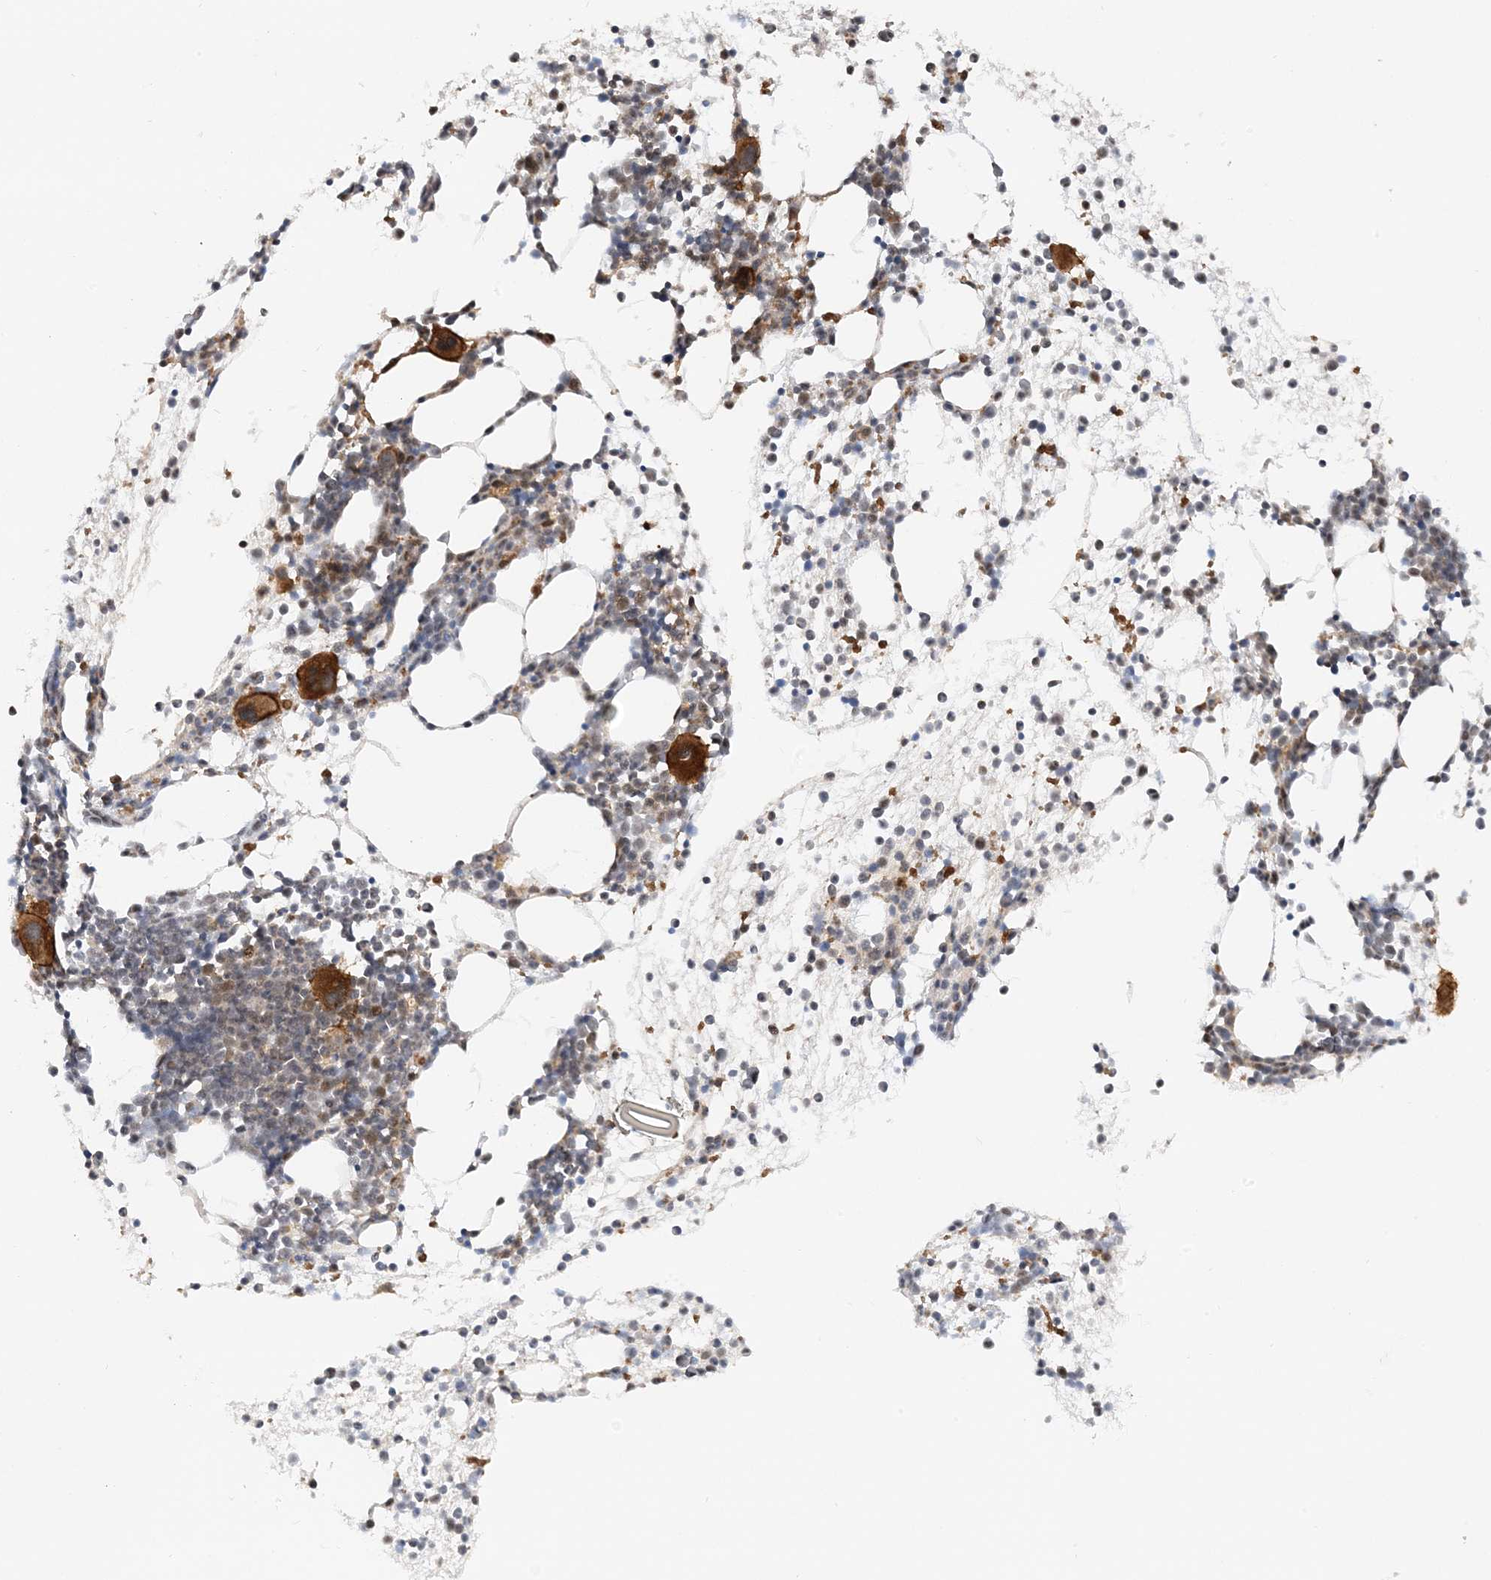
{"staining": {"intensity": "strong", "quantity": "<25%", "location": "cytoplasmic/membranous"}, "tissue": "bone marrow", "cell_type": "Hematopoietic cells", "image_type": "normal", "snomed": [{"axis": "morphology", "description": "Normal tissue, NOS"}, {"axis": "topography", "description": "Bone marrow"}], "caption": "Protein positivity by immunohistochemistry demonstrates strong cytoplasmic/membranous positivity in approximately <25% of hematopoietic cells in benign bone marrow.", "gene": "TATDN3", "patient": {"sex": "male", "age": 54}}